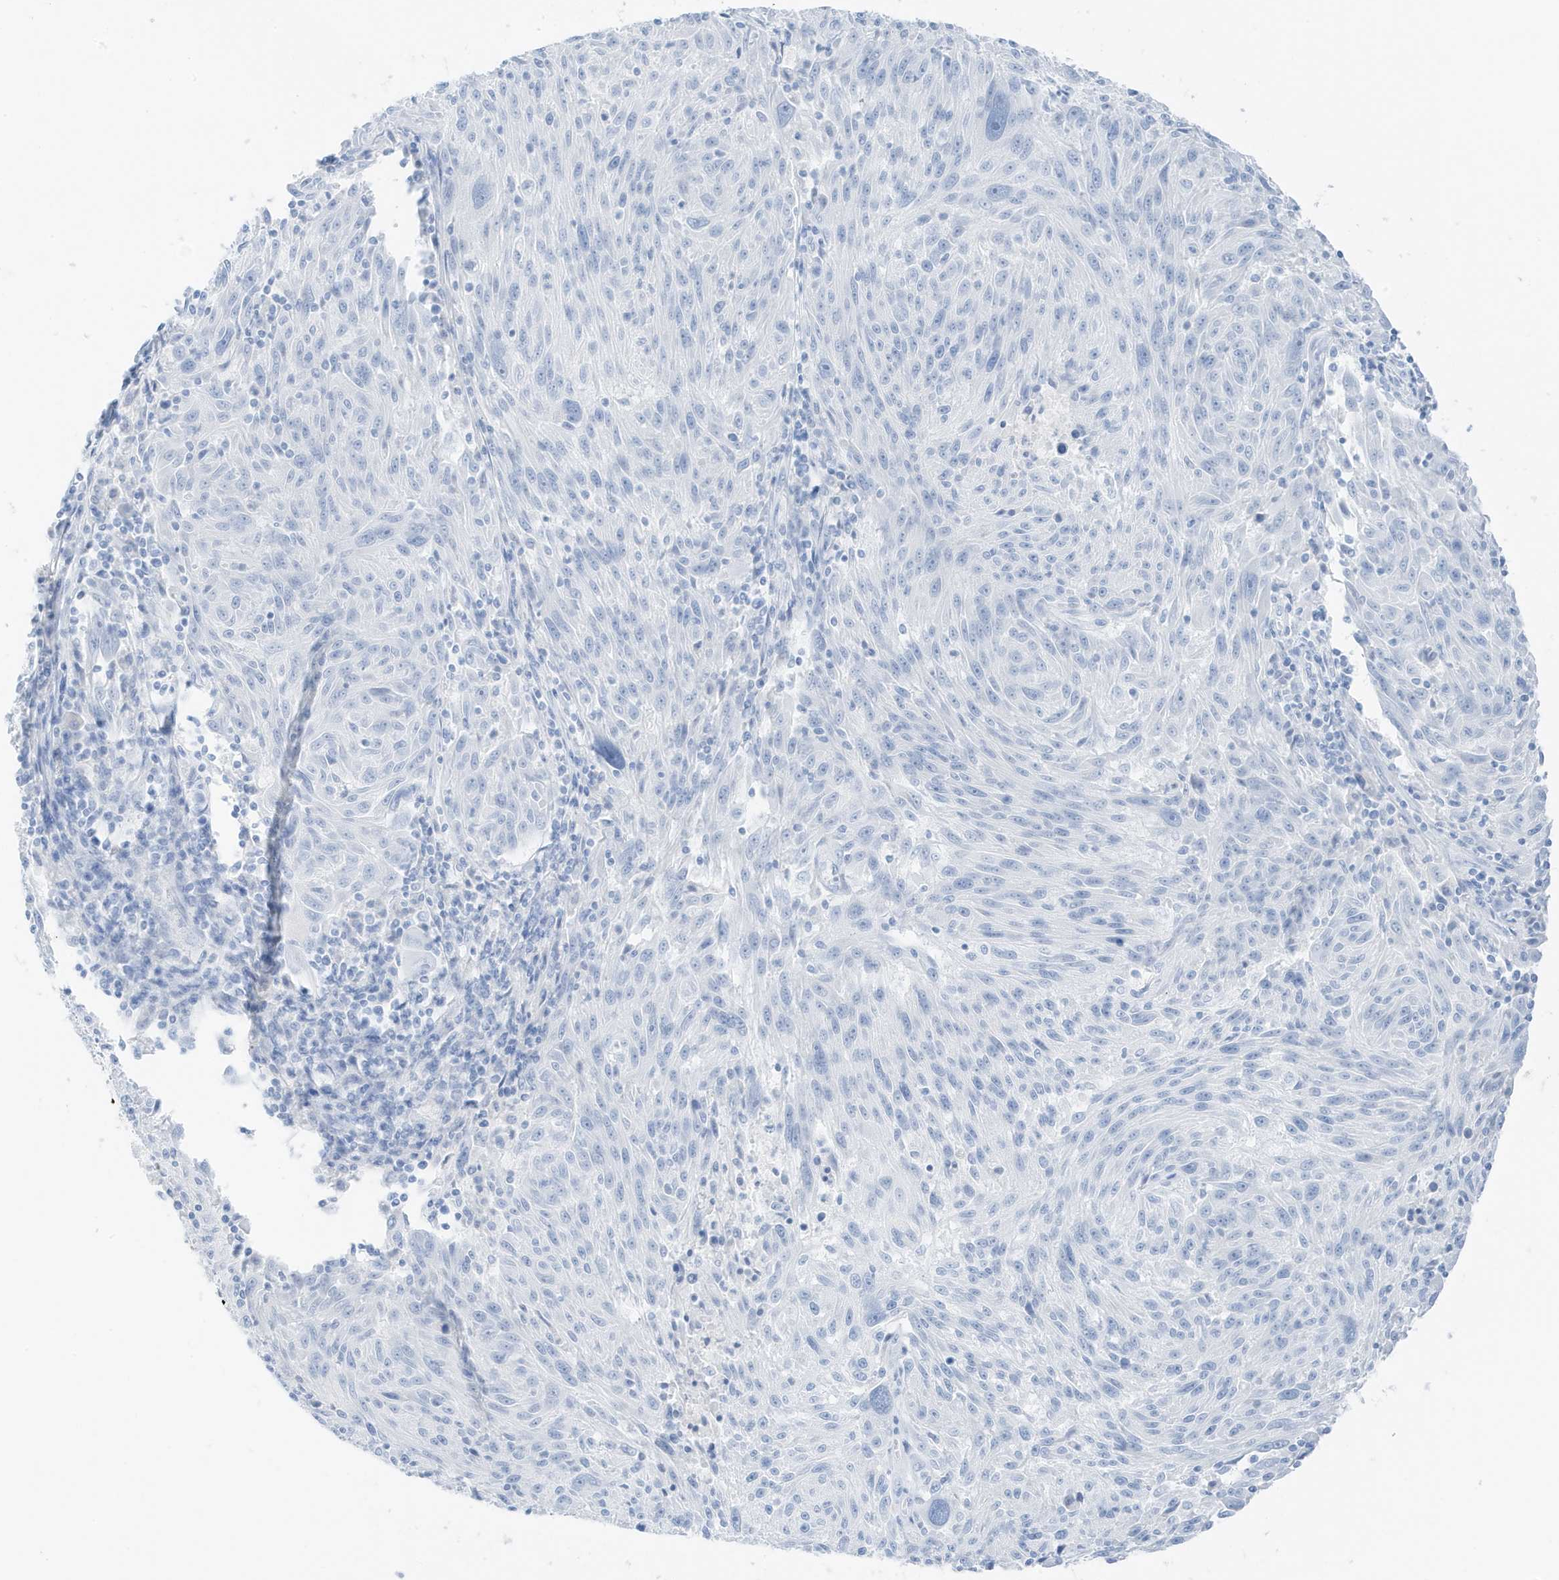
{"staining": {"intensity": "negative", "quantity": "none", "location": "none"}, "tissue": "melanoma", "cell_type": "Tumor cells", "image_type": "cancer", "snomed": [{"axis": "morphology", "description": "Malignant melanoma, NOS"}, {"axis": "topography", "description": "Skin"}], "caption": "Human malignant melanoma stained for a protein using IHC displays no positivity in tumor cells.", "gene": "SLC22A13", "patient": {"sex": "male", "age": 53}}